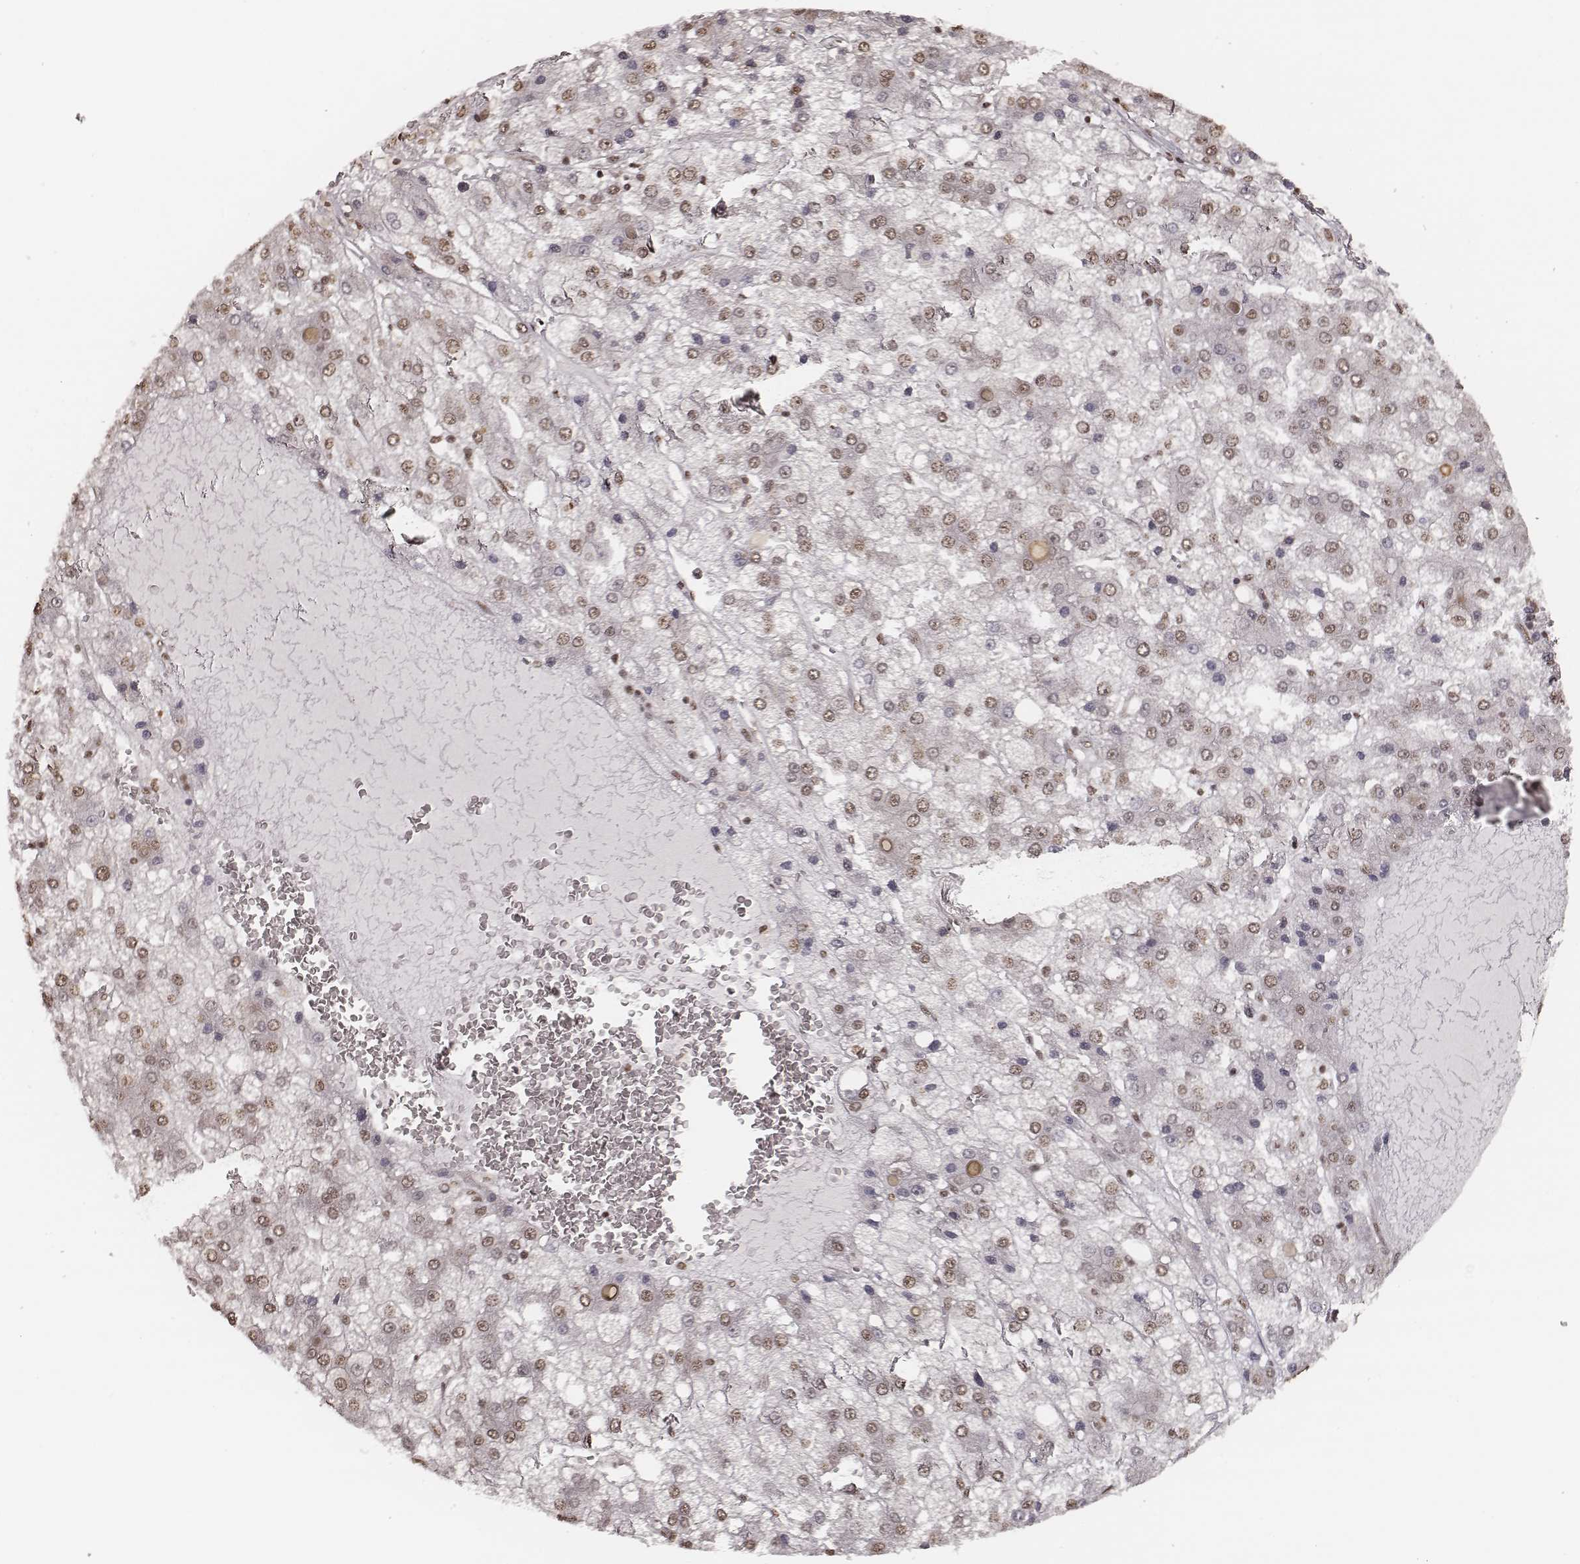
{"staining": {"intensity": "moderate", "quantity": "25%-75%", "location": "nuclear"}, "tissue": "liver cancer", "cell_type": "Tumor cells", "image_type": "cancer", "snomed": [{"axis": "morphology", "description": "Carcinoma, Hepatocellular, NOS"}, {"axis": "topography", "description": "Liver"}], "caption": "Tumor cells reveal medium levels of moderate nuclear positivity in about 25%-75% of cells in human liver cancer.", "gene": "HMGA2", "patient": {"sex": "male", "age": 73}}